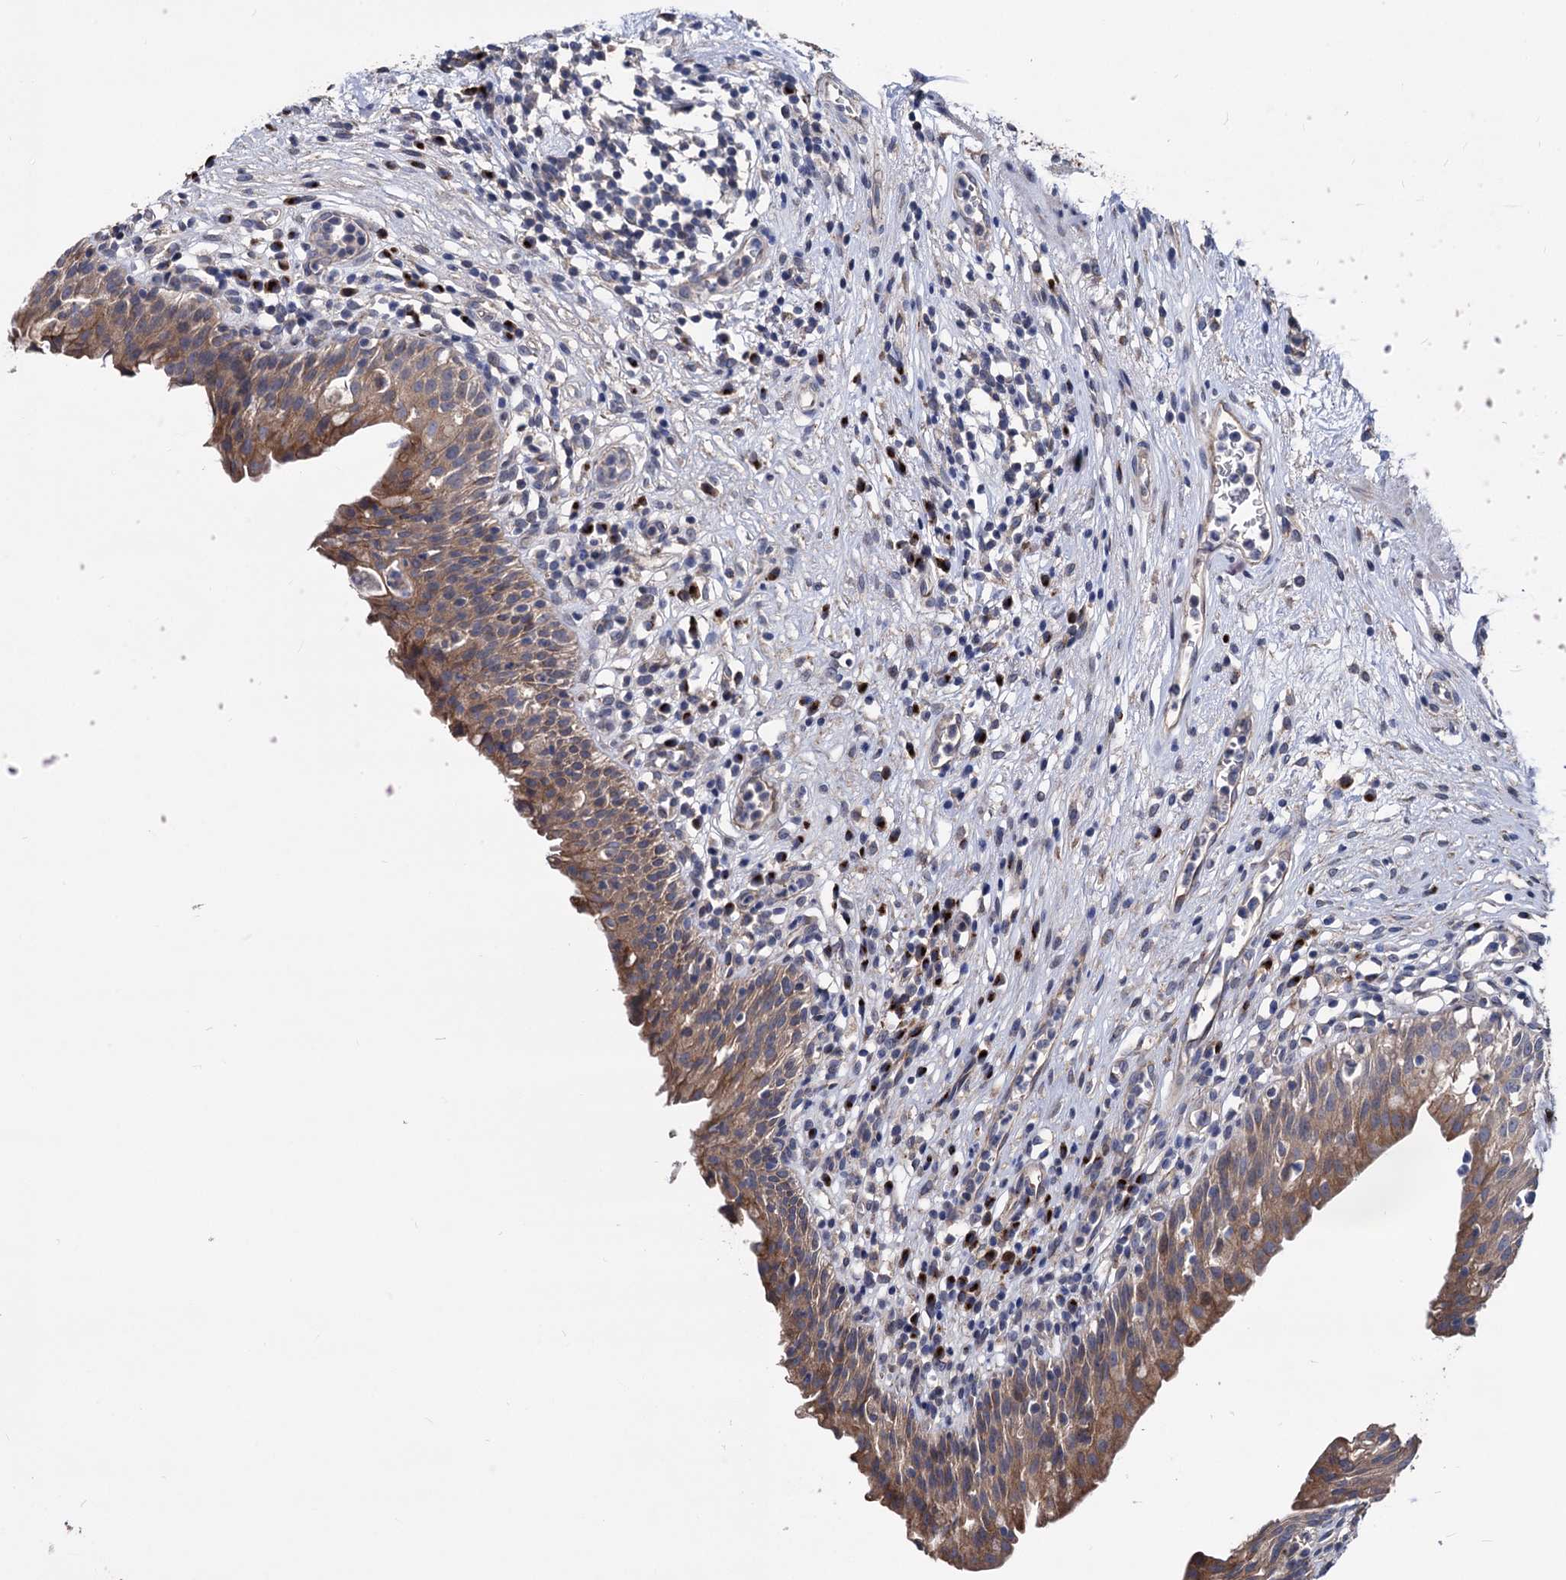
{"staining": {"intensity": "moderate", "quantity": ">75%", "location": "cytoplasmic/membranous"}, "tissue": "urinary bladder", "cell_type": "Urothelial cells", "image_type": "normal", "snomed": [{"axis": "morphology", "description": "Normal tissue, NOS"}, {"axis": "morphology", "description": "Inflammation, NOS"}, {"axis": "topography", "description": "Urinary bladder"}], "caption": "Urothelial cells display medium levels of moderate cytoplasmic/membranous positivity in about >75% of cells in unremarkable human urinary bladder.", "gene": "SMAGP", "patient": {"sex": "male", "age": 63}}